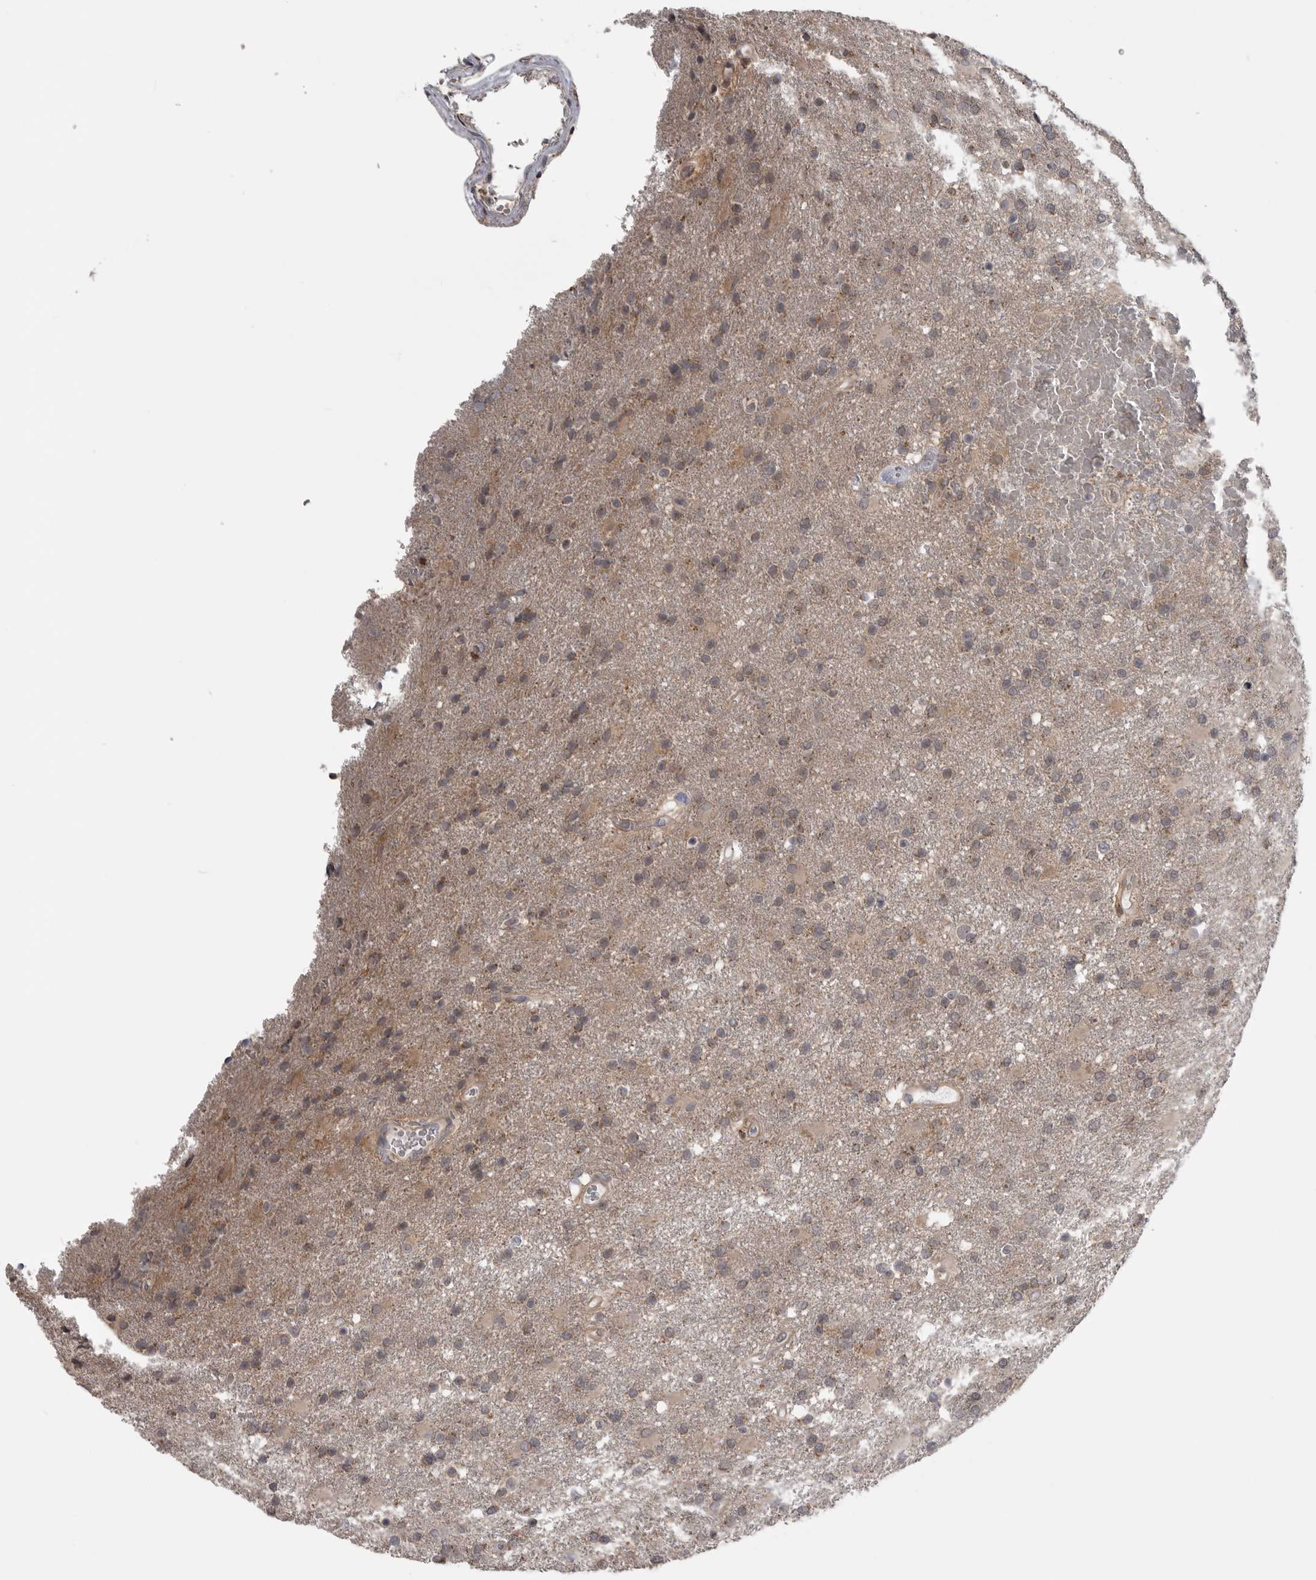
{"staining": {"intensity": "weak", "quantity": ">75%", "location": "cytoplasmic/membranous"}, "tissue": "glioma", "cell_type": "Tumor cells", "image_type": "cancer", "snomed": [{"axis": "morphology", "description": "Glioma, malignant, High grade"}, {"axis": "topography", "description": "Brain"}], "caption": "IHC staining of malignant glioma (high-grade), which exhibits low levels of weak cytoplasmic/membranous staining in approximately >75% of tumor cells indicating weak cytoplasmic/membranous protein staining. The staining was performed using DAB (3,3'-diaminobenzidine) (brown) for protein detection and nuclei were counterstained in hematoxylin (blue).", "gene": "MAPK13", "patient": {"sex": "male", "age": 72}}